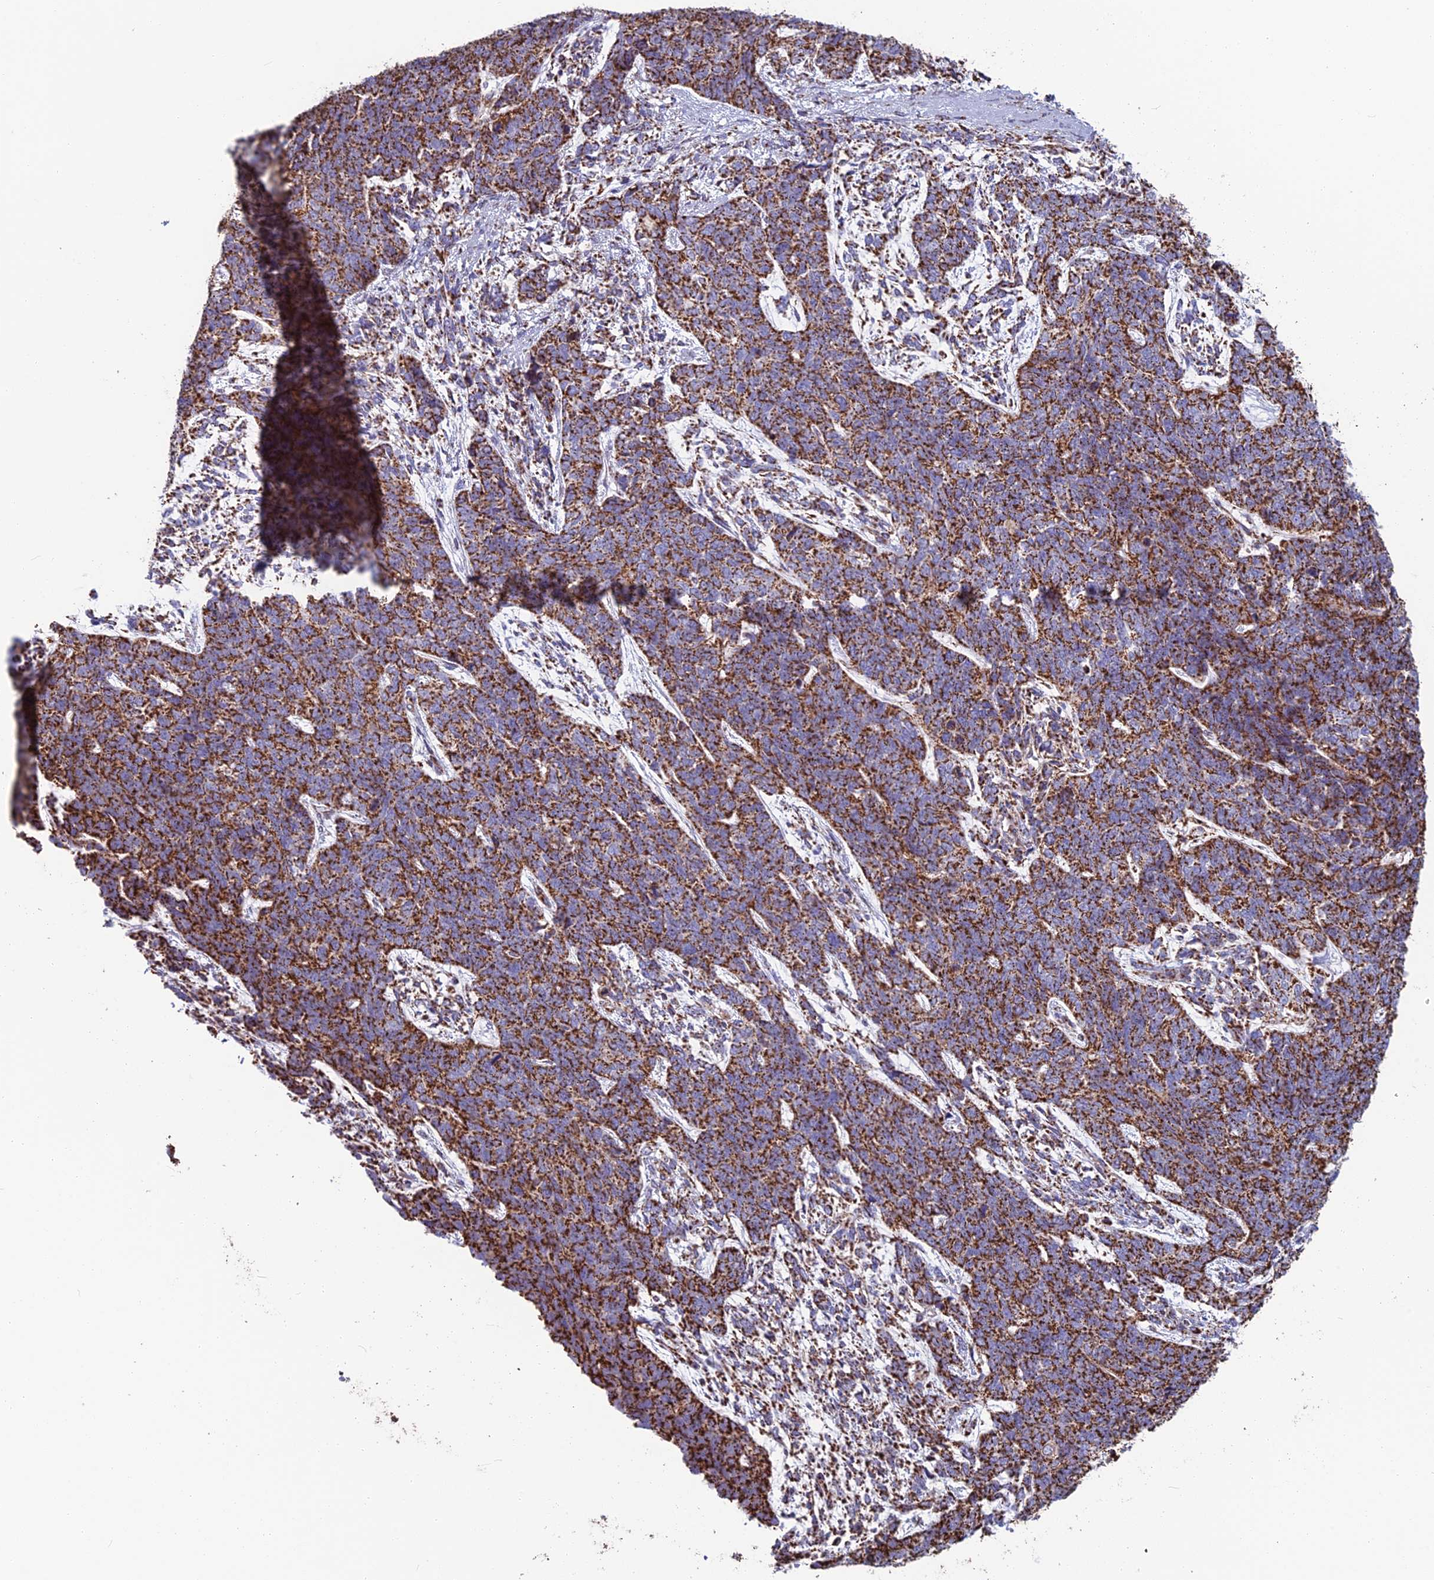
{"staining": {"intensity": "strong", "quantity": ">75%", "location": "cytoplasmic/membranous"}, "tissue": "cervical cancer", "cell_type": "Tumor cells", "image_type": "cancer", "snomed": [{"axis": "morphology", "description": "Squamous cell carcinoma, NOS"}, {"axis": "topography", "description": "Cervix"}], "caption": "Cervical cancer (squamous cell carcinoma) tissue displays strong cytoplasmic/membranous staining in about >75% of tumor cells (DAB IHC, brown staining for protein, blue staining for nuclei).", "gene": "CS", "patient": {"sex": "female", "age": 63}}